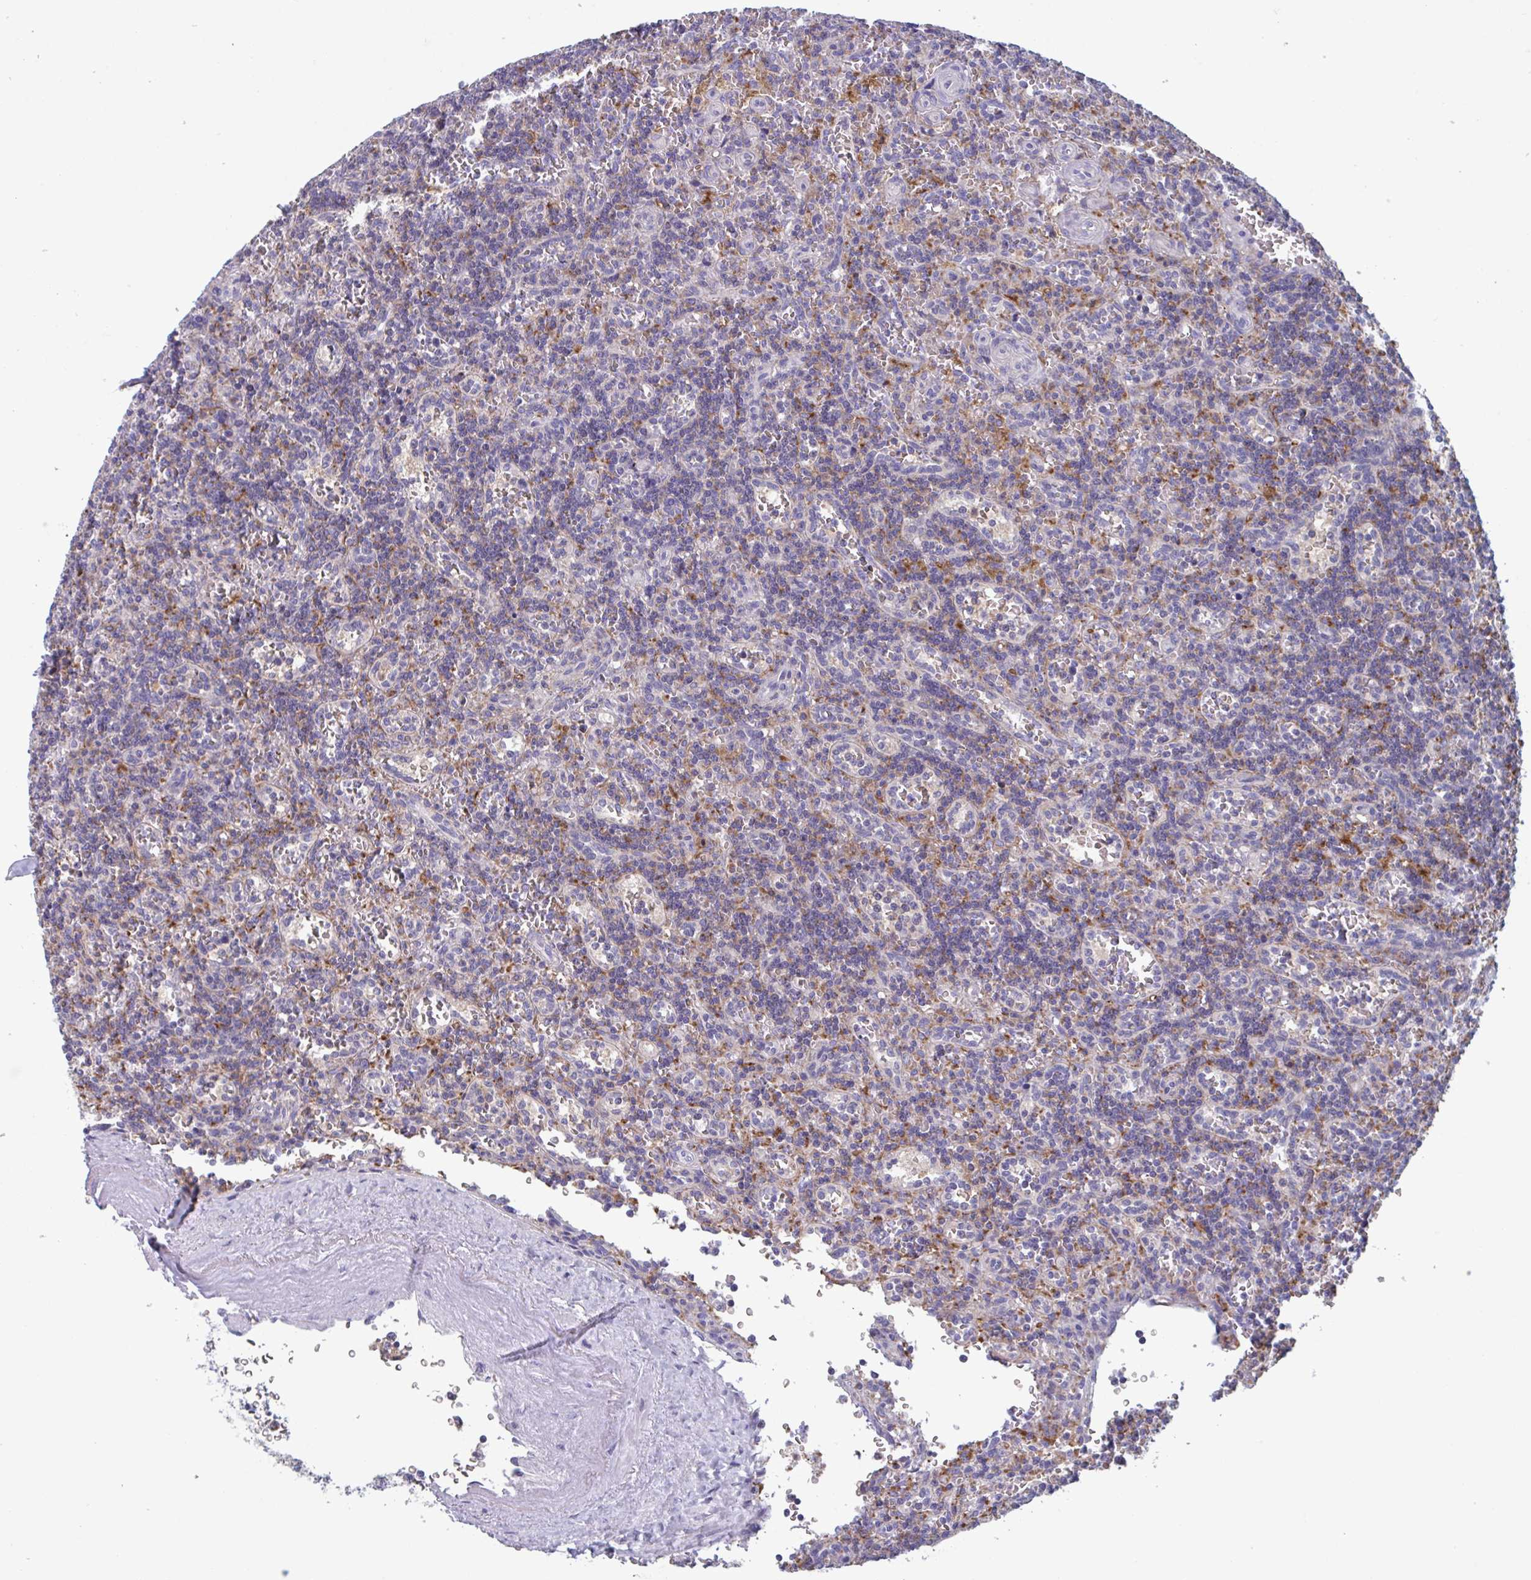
{"staining": {"intensity": "negative", "quantity": "none", "location": "none"}, "tissue": "lymphoma", "cell_type": "Tumor cells", "image_type": "cancer", "snomed": [{"axis": "morphology", "description": "Malignant lymphoma, non-Hodgkin's type, Low grade"}, {"axis": "topography", "description": "Spleen"}], "caption": "Immunohistochemical staining of human lymphoma demonstrates no significant positivity in tumor cells.", "gene": "NIPSNAP1", "patient": {"sex": "male", "age": 73}}